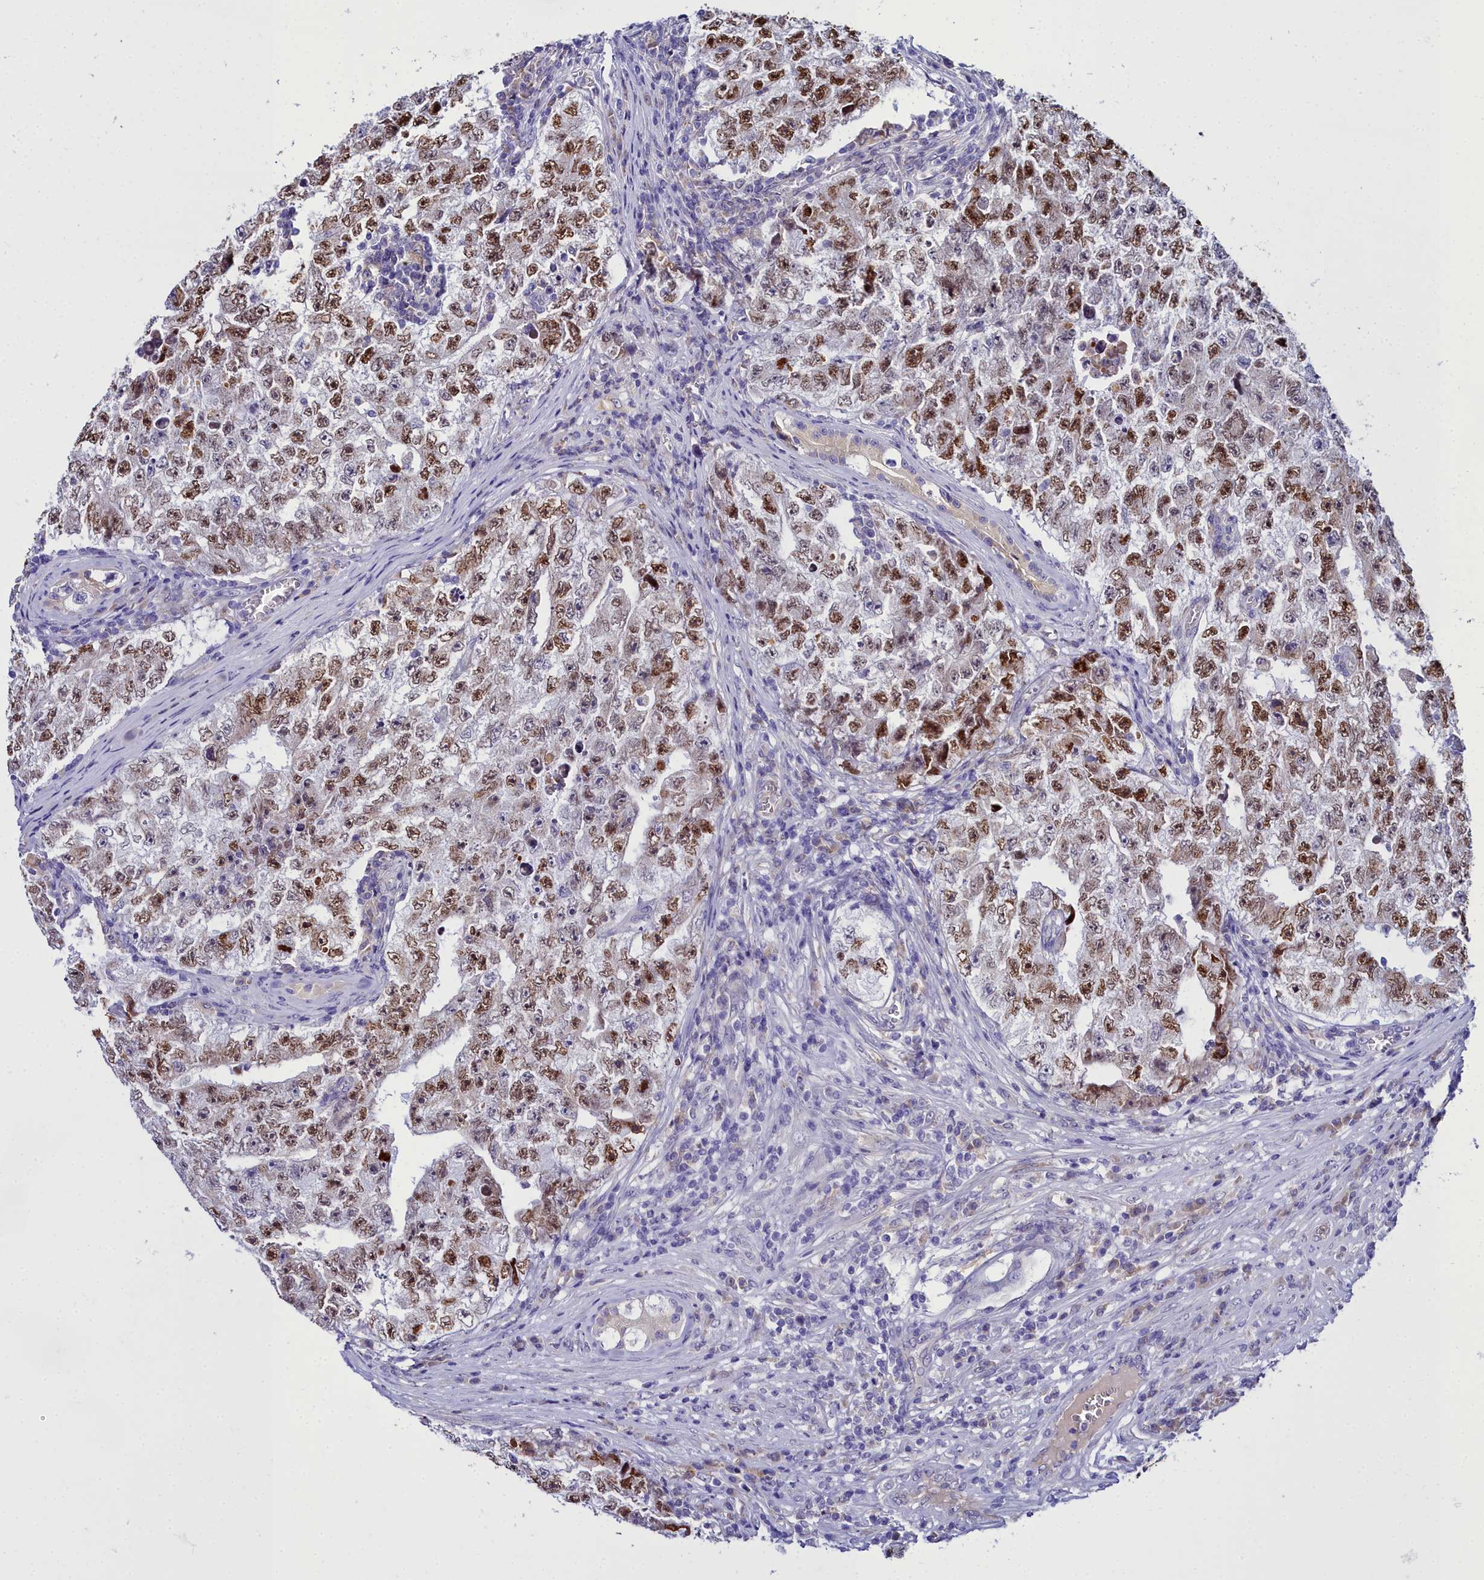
{"staining": {"intensity": "moderate", "quantity": ">75%", "location": "nuclear"}, "tissue": "testis cancer", "cell_type": "Tumor cells", "image_type": "cancer", "snomed": [{"axis": "morphology", "description": "Carcinoma, Embryonal, NOS"}, {"axis": "topography", "description": "Testis"}], "caption": "Tumor cells display medium levels of moderate nuclear positivity in approximately >75% of cells in testis cancer (embryonal carcinoma). (brown staining indicates protein expression, while blue staining denotes nuclei).", "gene": "ELAPOR2", "patient": {"sex": "male", "age": 17}}